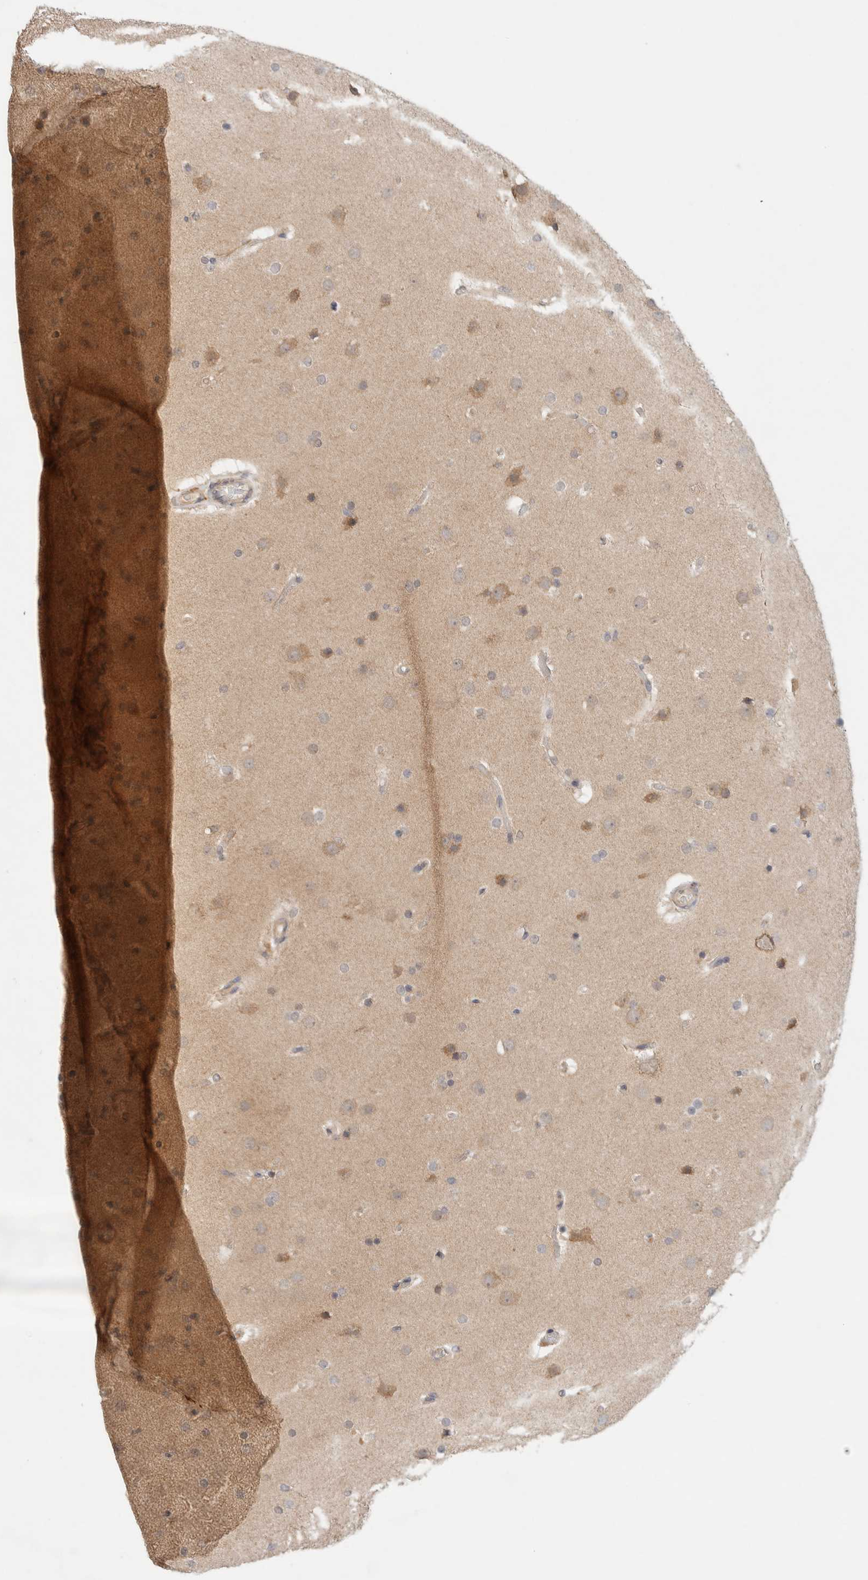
{"staining": {"intensity": "weak", "quantity": "25%-75%", "location": "cytoplasmic/membranous"}, "tissue": "glioma", "cell_type": "Tumor cells", "image_type": "cancer", "snomed": [{"axis": "morphology", "description": "Glioma, malignant, High grade"}, {"axis": "topography", "description": "Cerebral cortex"}], "caption": "There is low levels of weak cytoplasmic/membranous expression in tumor cells of malignant glioma (high-grade), as demonstrated by immunohistochemical staining (brown color).", "gene": "SGK1", "patient": {"sex": "female", "age": 36}}